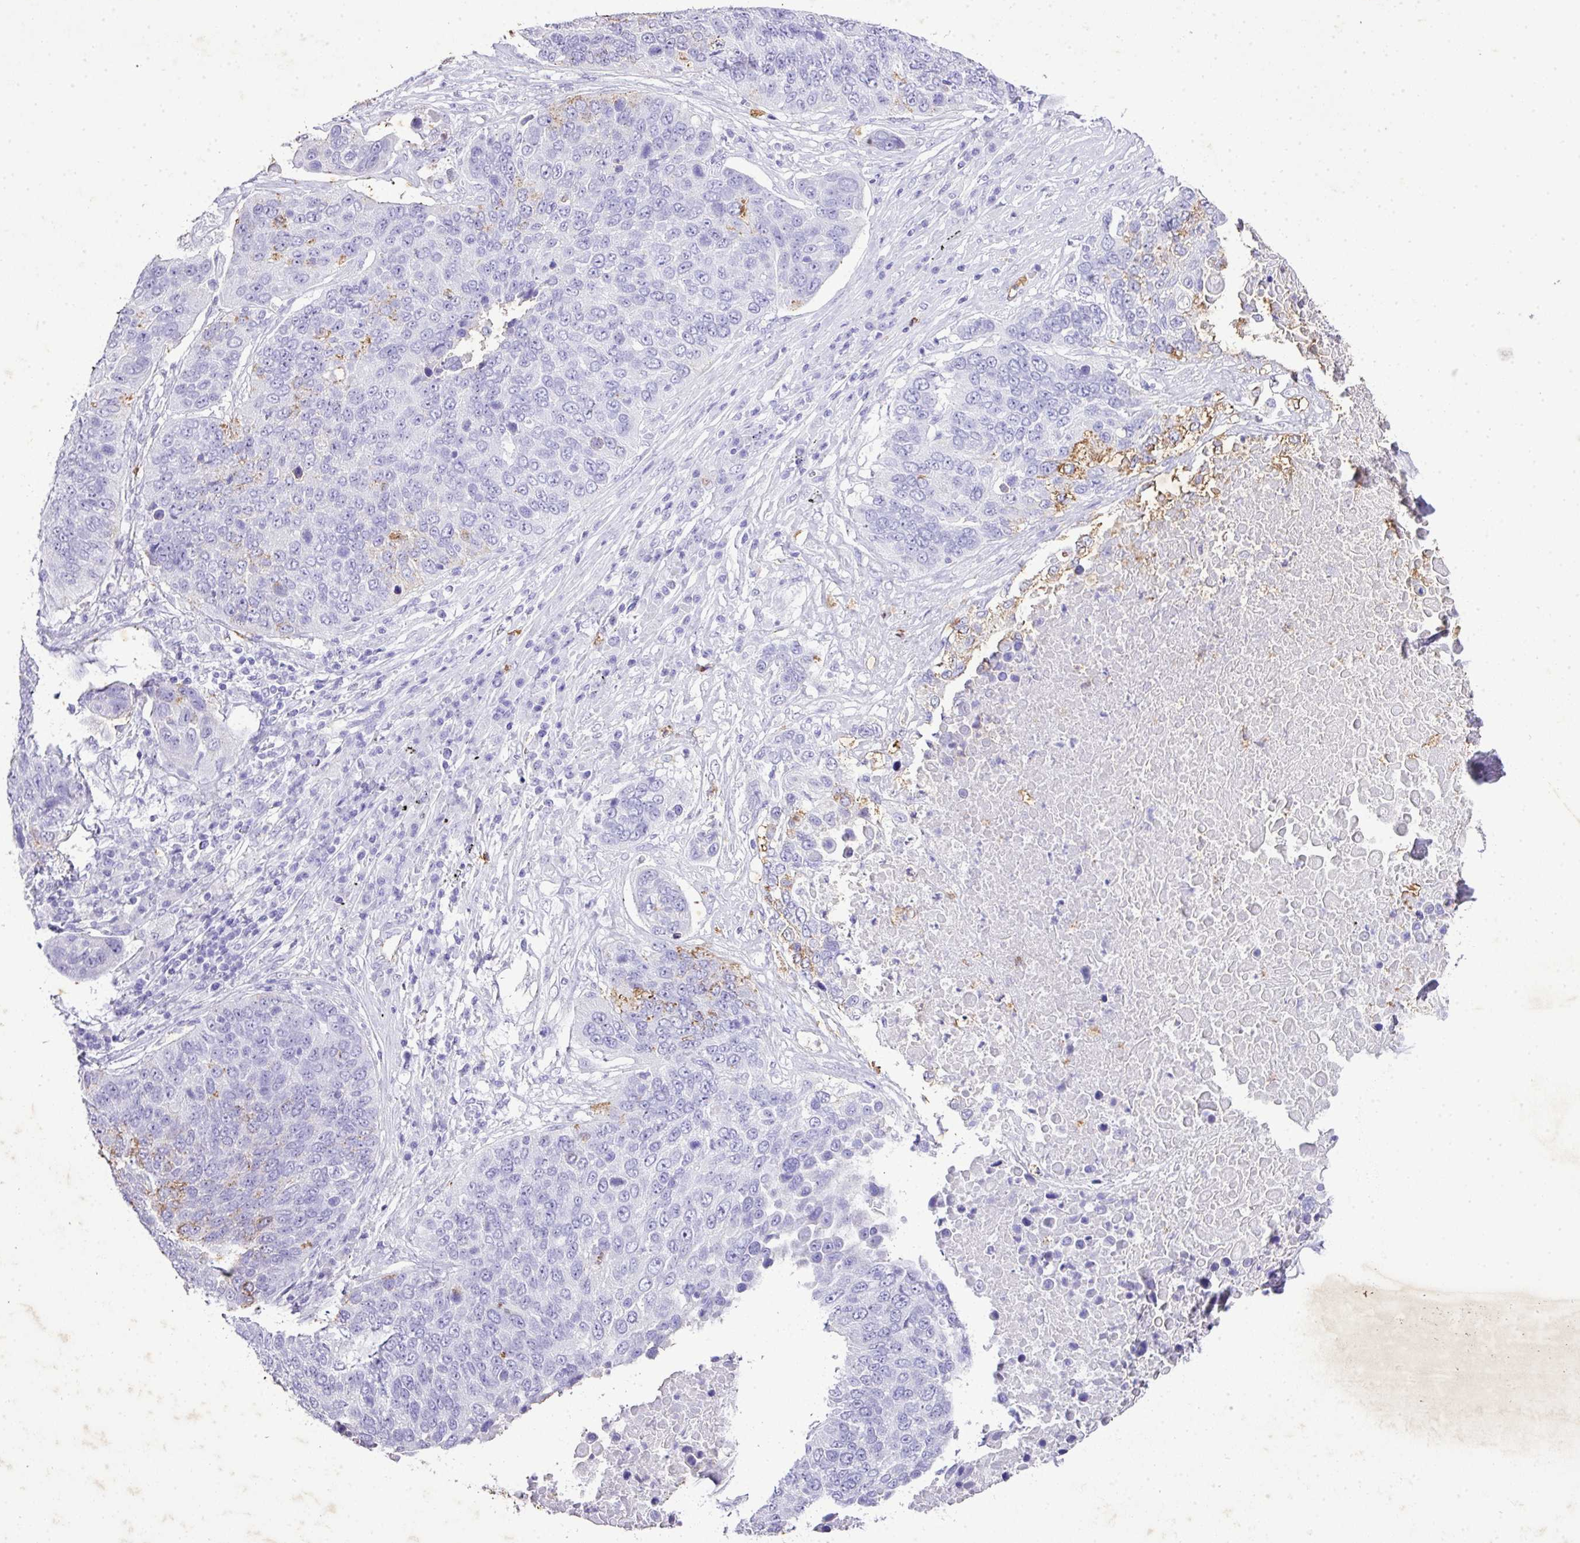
{"staining": {"intensity": "weak", "quantity": "<25%", "location": "cytoplasmic/membranous"}, "tissue": "lung cancer", "cell_type": "Tumor cells", "image_type": "cancer", "snomed": [{"axis": "morphology", "description": "Squamous cell carcinoma, NOS"}, {"axis": "topography", "description": "Lung"}], "caption": "DAB immunohistochemical staining of squamous cell carcinoma (lung) displays no significant expression in tumor cells.", "gene": "KCNJ11", "patient": {"sex": "male", "age": 66}}